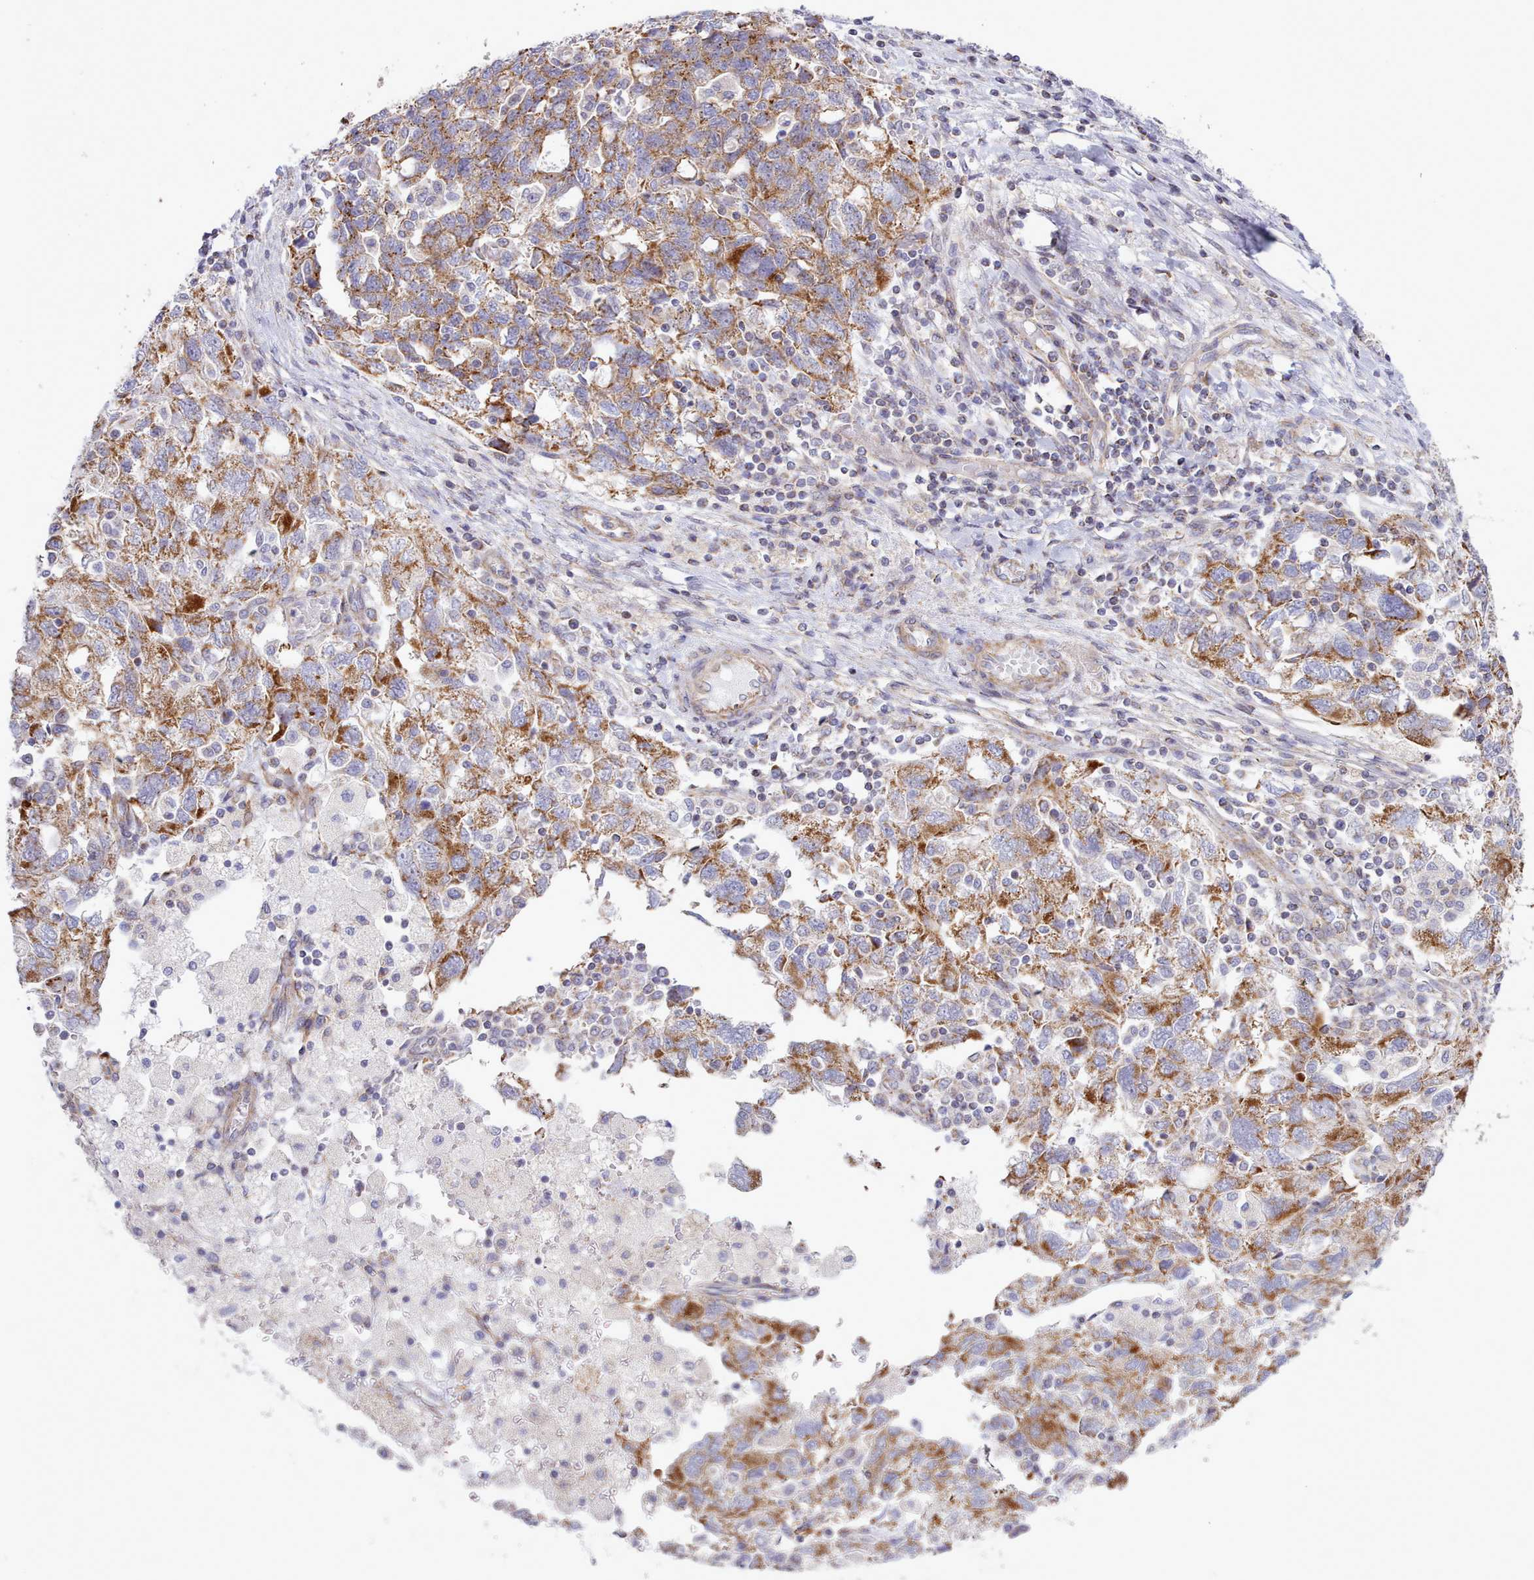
{"staining": {"intensity": "moderate", "quantity": ">75%", "location": "cytoplasmic/membranous"}, "tissue": "ovarian cancer", "cell_type": "Tumor cells", "image_type": "cancer", "snomed": [{"axis": "morphology", "description": "Carcinoma, NOS"}, {"axis": "morphology", "description": "Cystadenocarcinoma, serous, NOS"}, {"axis": "topography", "description": "Ovary"}], "caption": "Brown immunohistochemical staining in human carcinoma (ovarian) demonstrates moderate cytoplasmic/membranous positivity in approximately >75% of tumor cells.", "gene": "MRPL21", "patient": {"sex": "female", "age": 69}}